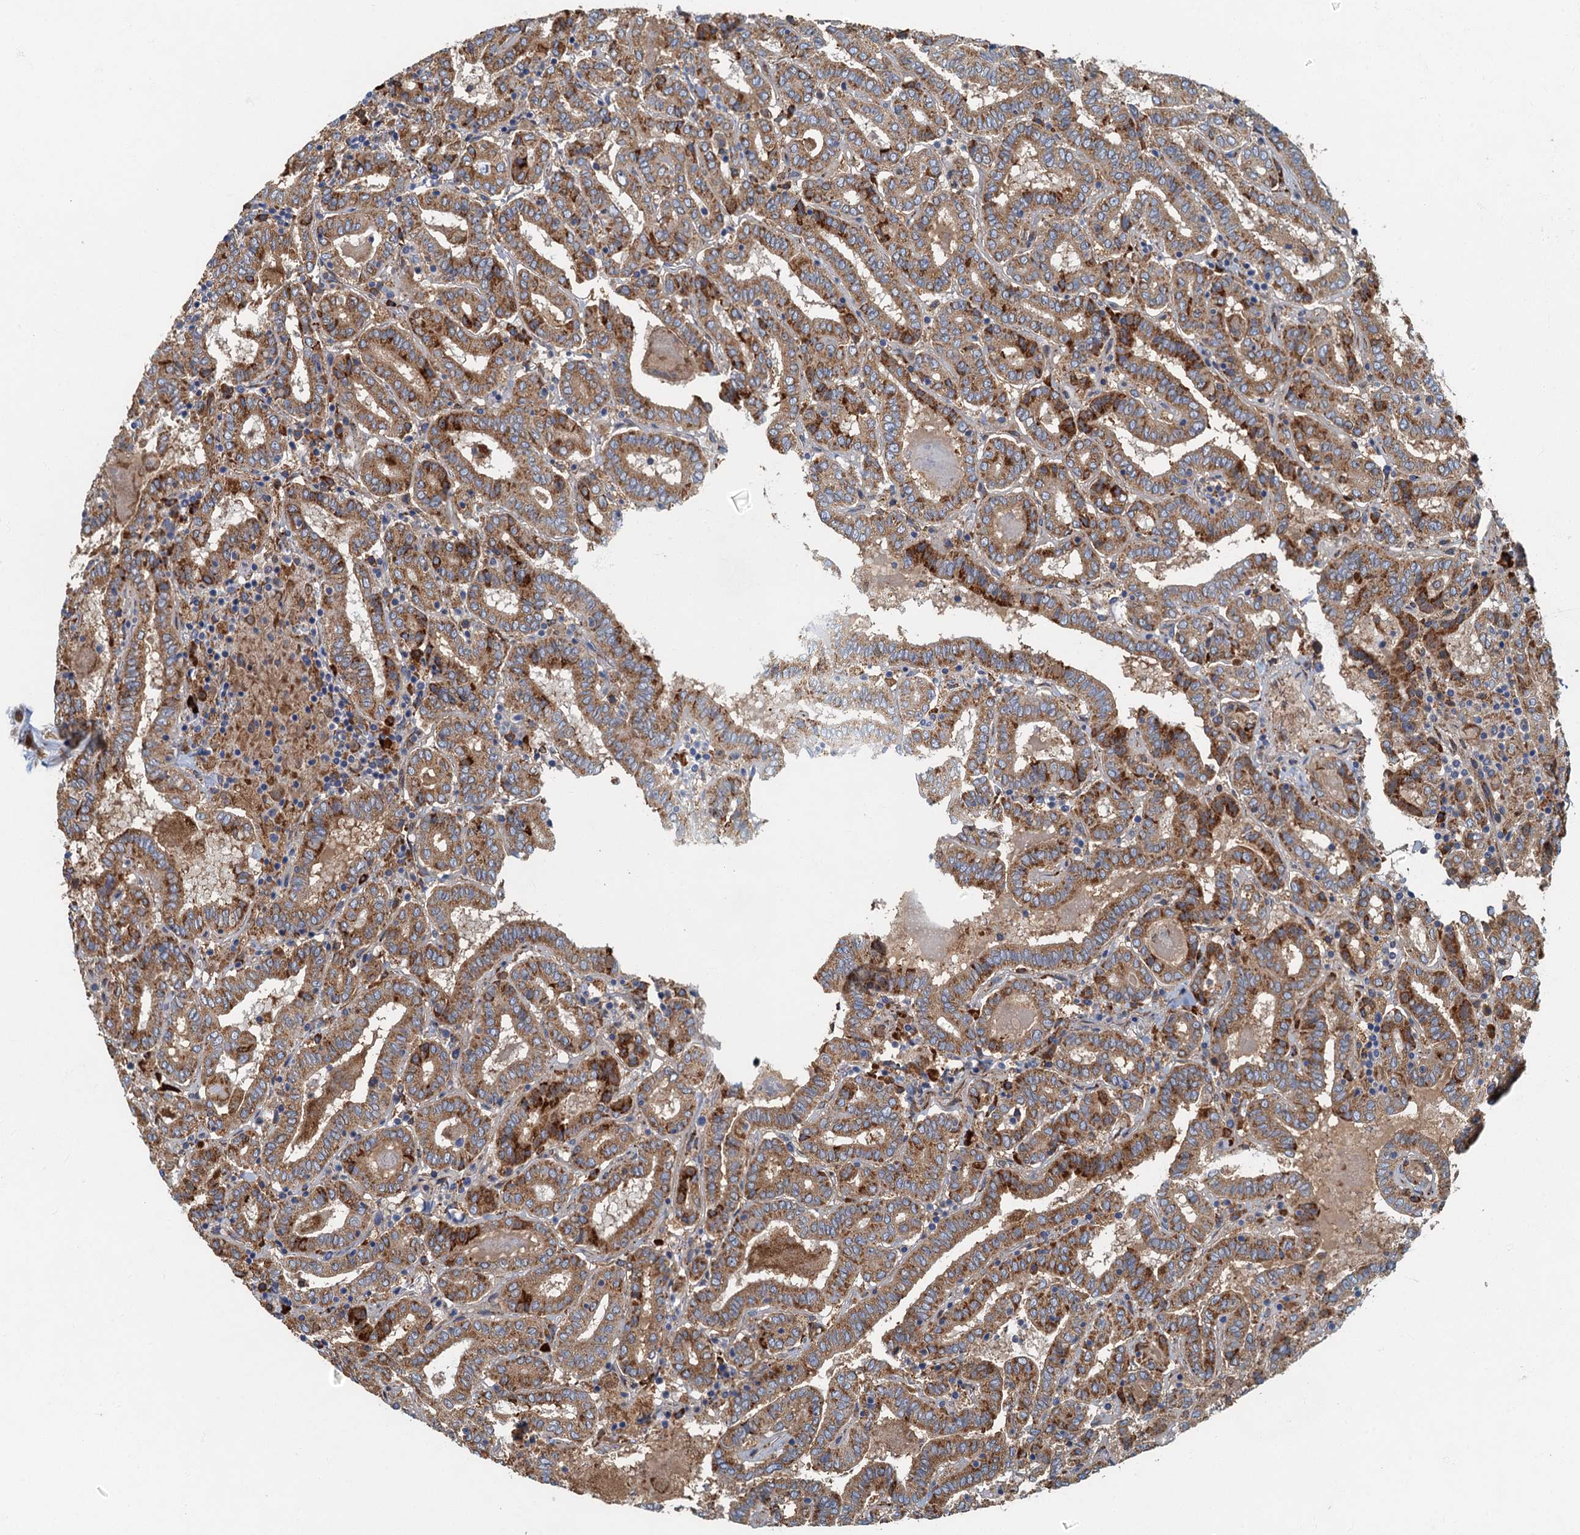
{"staining": {"intensity": "moderate", "quantity": ">75%", "location": "cytoplasmic/membranous"}, "tissue": "thyroid cancer", "cell_type": "Tumor cells", "image_type": "cancer", "snomed": [{"axis": "morphology", "description": "Papillary adenocarcinoma, NOS"}, {"axis": "topography", "description": "Thyroid gland"}], "caption": "Human thyroid cancer stained with a brown dye displays moderate cytoplasmic/membranous positive positivity in about >75% of tumor cells.", "gene": "SPDYC", "patient": {"sex": "female", "age": 72}}